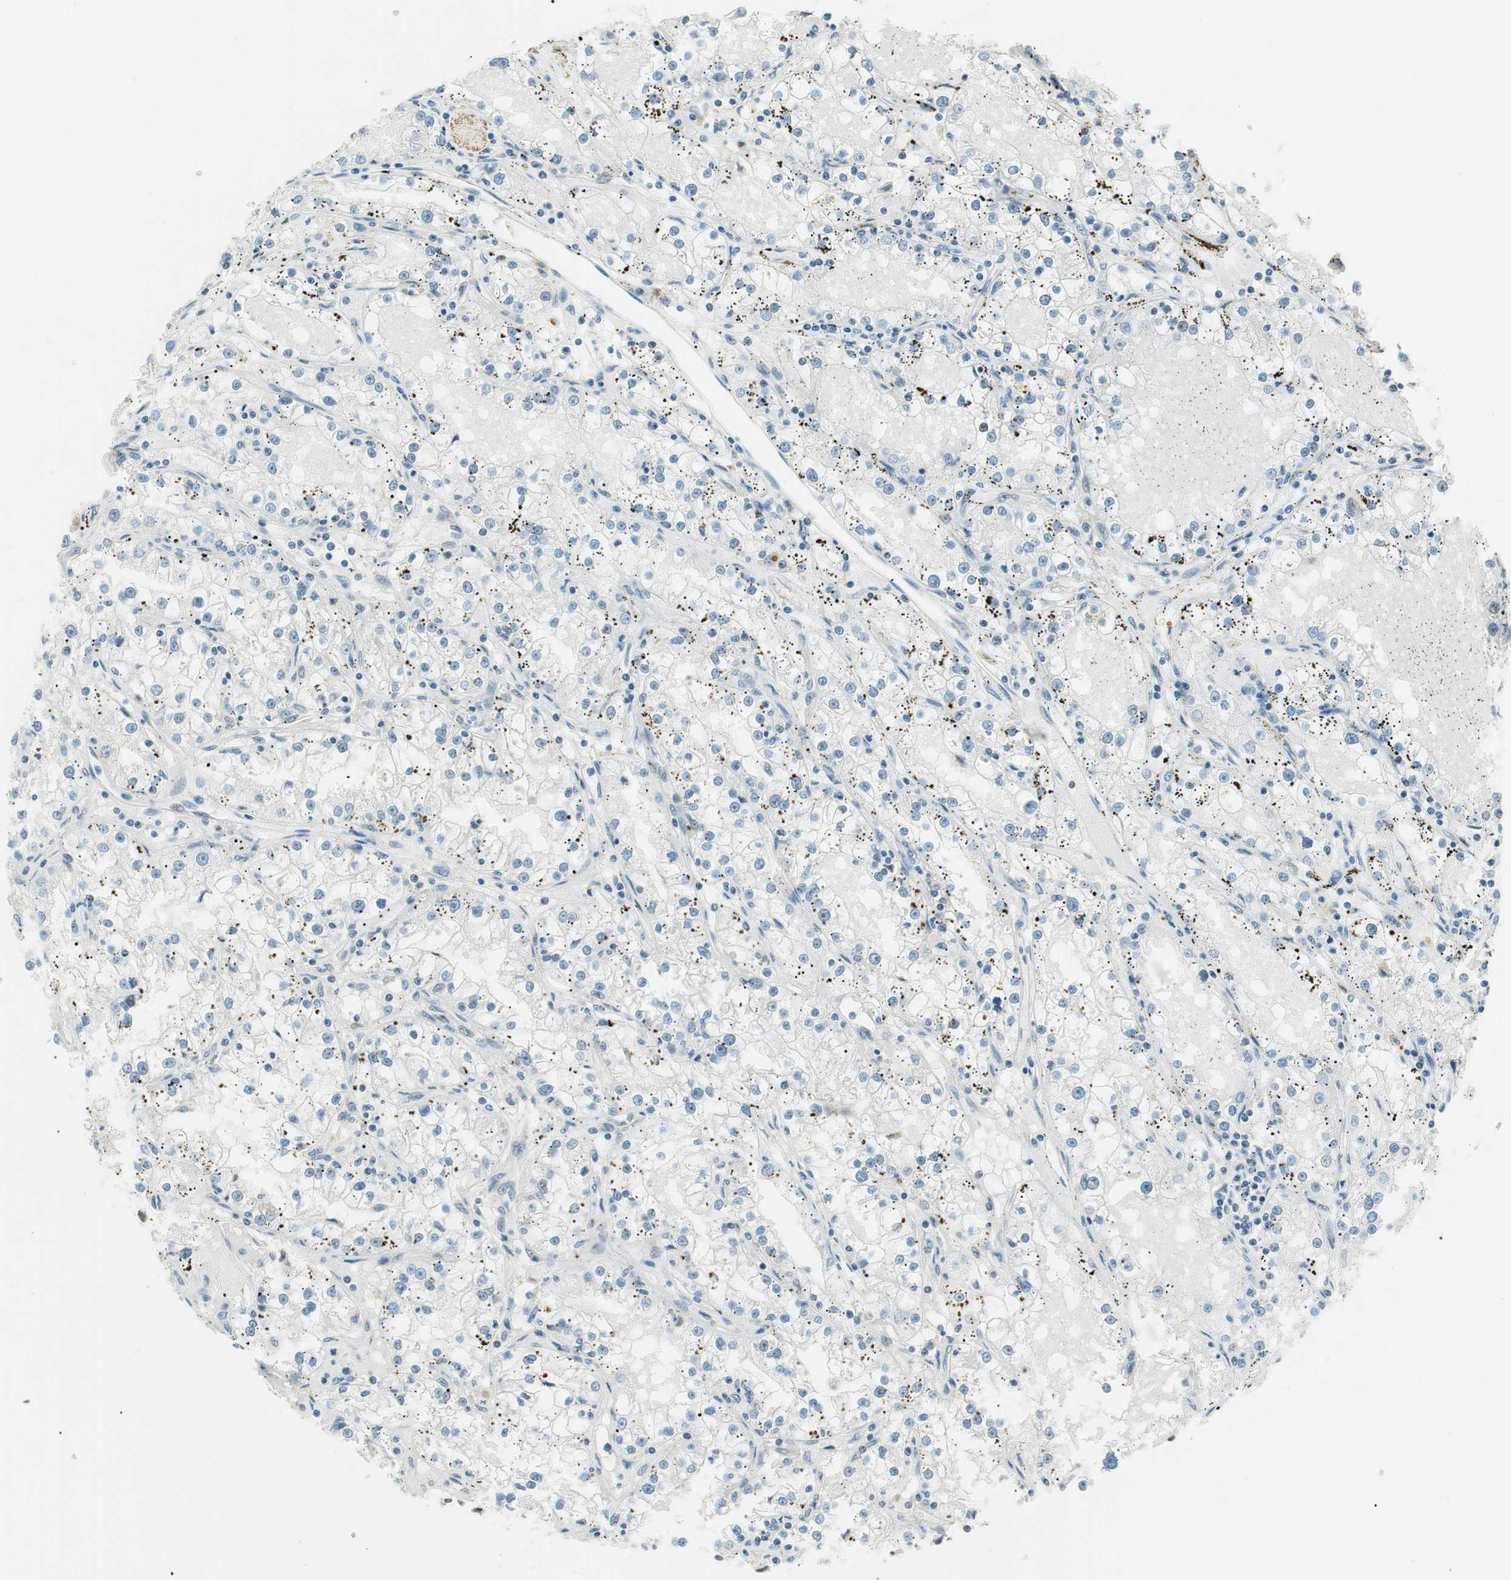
{"staining": {"intensity": "negative", "quantity": "none", "location": "none"}, "tissue": "renal cancer", "cell_type": "Tumor cells", "image_type": "cancer", "snomed": [{"axis": "morphology", "description": "Adenocarcinoma, NOS"}, {"axis": "topography", "description": "Kidney"}], "caption": "Renal cancer (adenocarcinoma) was stained to show a protein in brown. There is no significant staining in tumor cells. (DAB (3,3'-diaminobenzidine) immunohistochemistry (IHC) visualized using brightfield microscopy, high magnification).", "gene": "TPT1", "patient": {"sex": "male", "age": 56}}